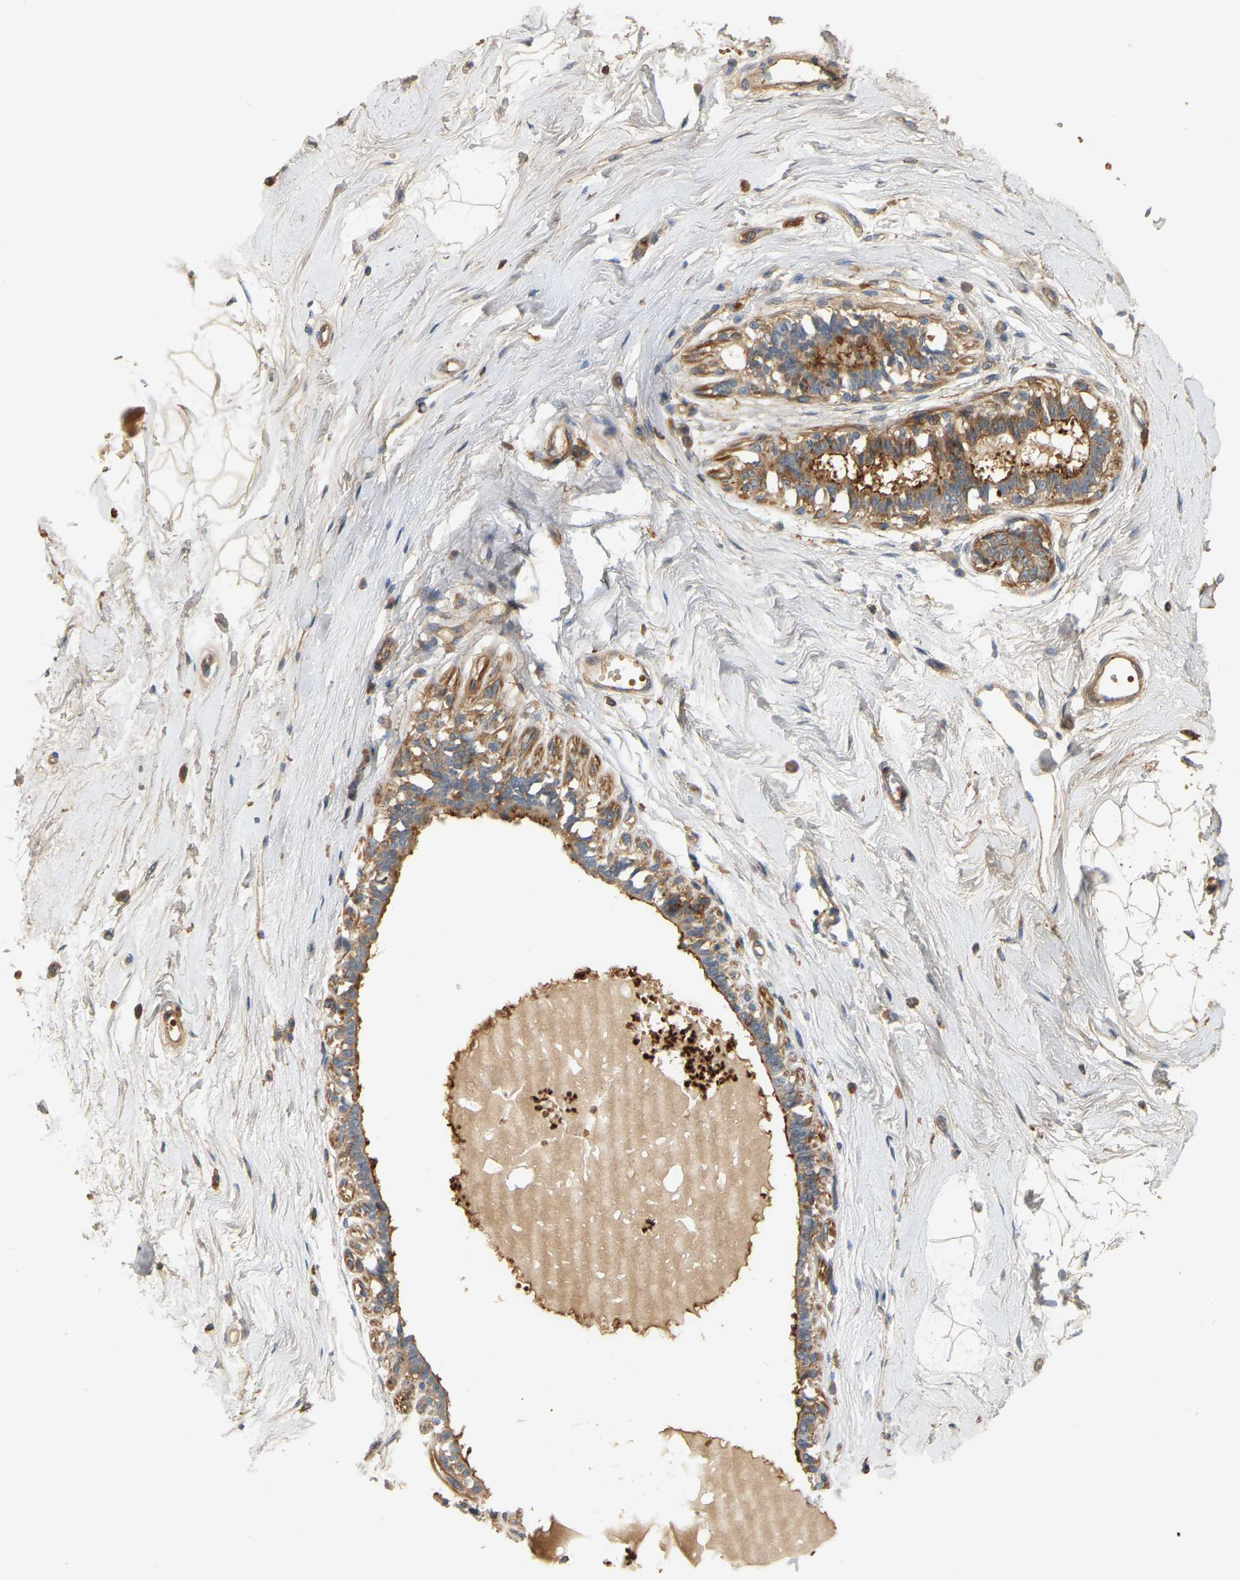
{"staining": {"intensity": "weak", "quantity": "25%-75%", "location": "cytoplasmic/membranous"}, "tissue": "breast", "cell_type": "Adipocytes", "image_type": "normal", "snomed": [{"axis": "morphology", "description": "Normal tissue, NOS"}, {"axis": "topography", "description": "Breast"}], "caption": "The histopathology image shows a brown stain indicating the presence of a protein in the cytoplasmic/membranous of adipocytes in breast. (DAB = brown stain, brightfield microscopy at high magnification).", "gene": "AKAP13", "patient": {"sex": "female", "age": 45}}